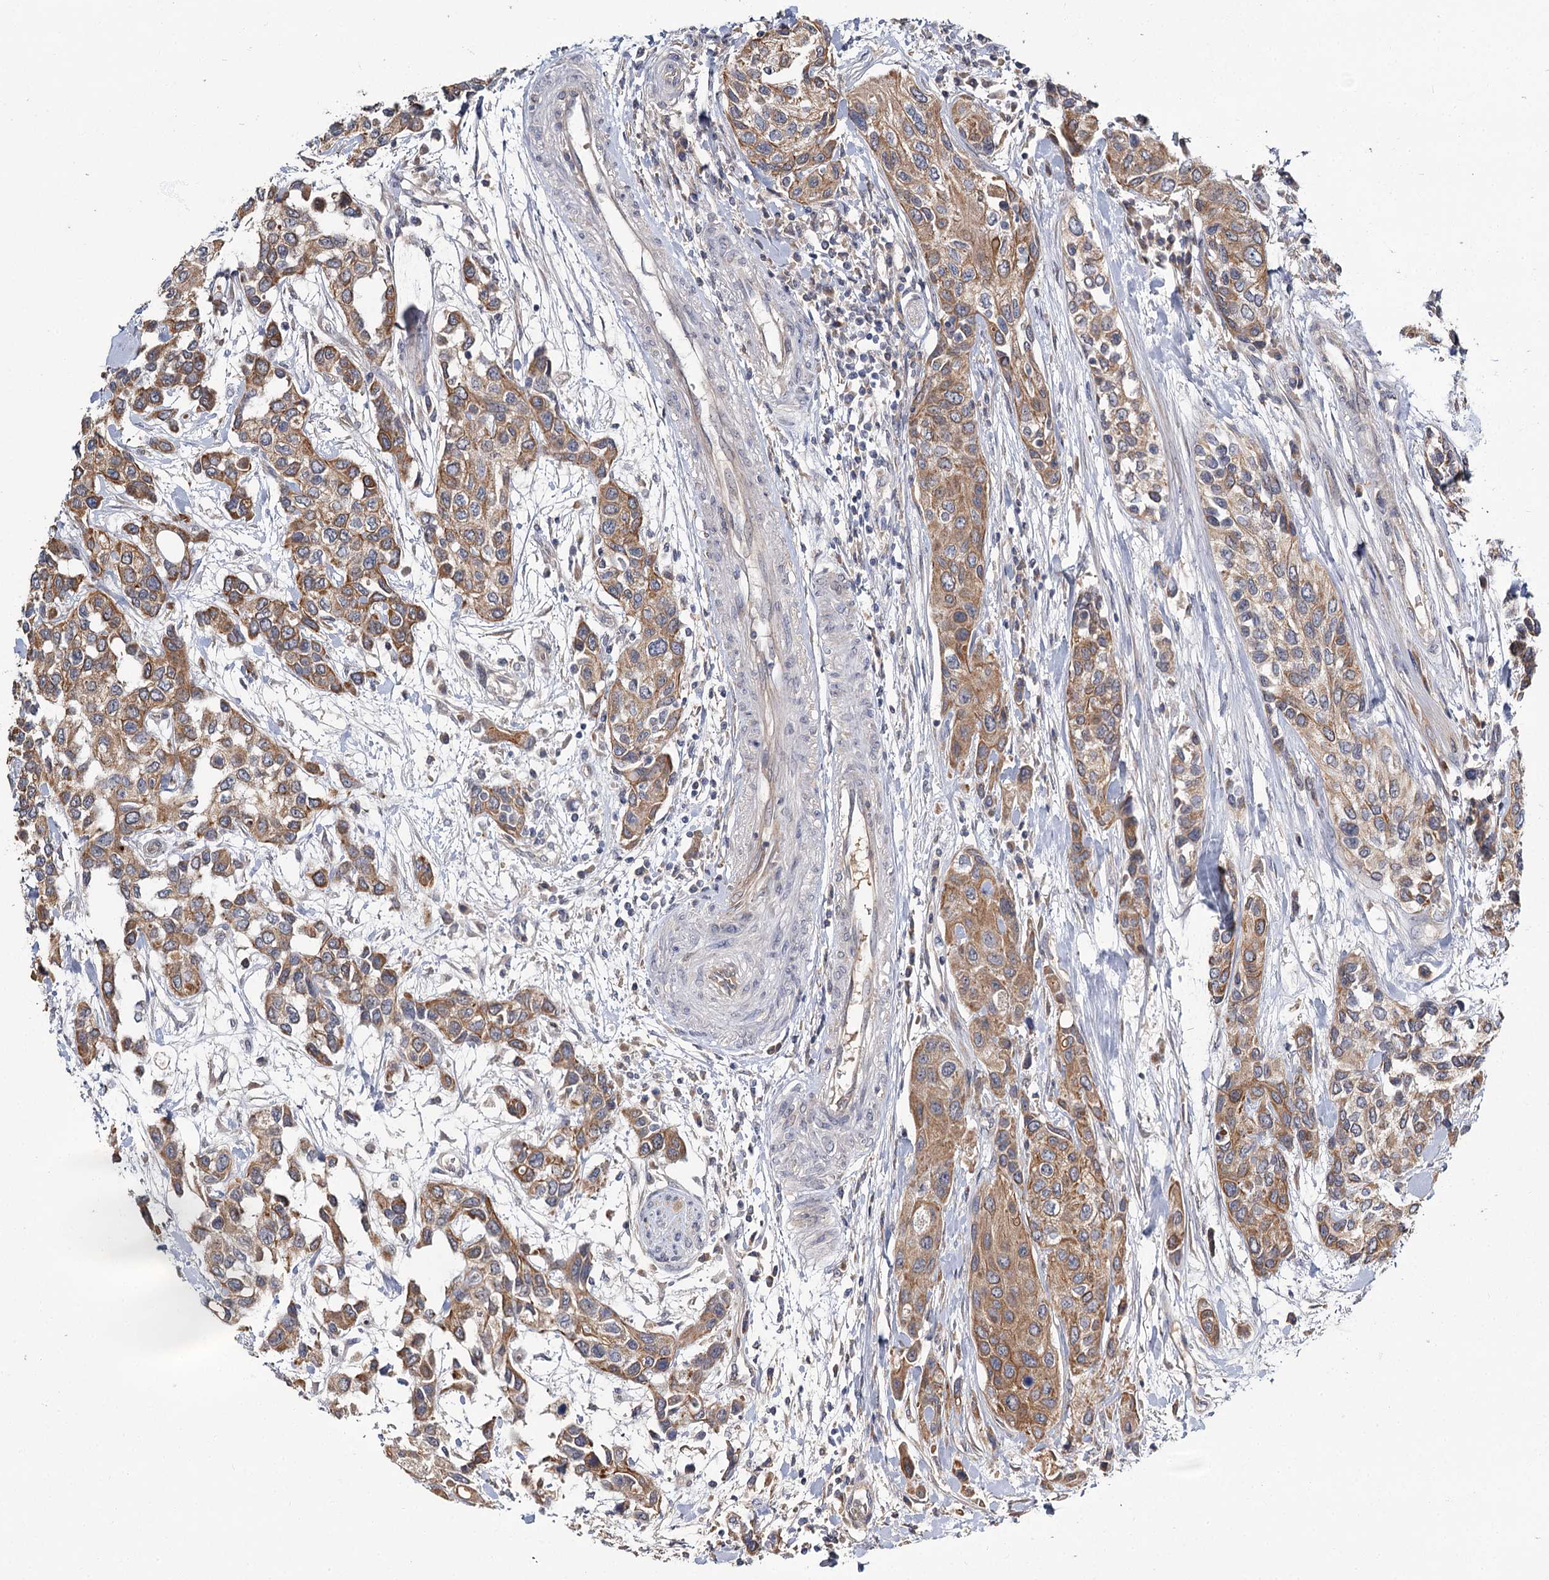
{"staining": {"intensity": "moderate", "quantity": ">75%", "location": "cytoplasmic/membranous"}, "tissue": "urothelial cancer", "cell_type": "Tumor cells", "image_type": "cancer", "snomed": [{"axis": "morphology", "description": "Normal tissue, NOS"}, {"axis": "morphology", "description": "Urothelial carcinoma, High grade"}, {"axis": "topography", "description": "Vascular tissue"}, {"axis": "topography", "description": "Urinary bladder"}], "caption": "Urothelial cancer was stained to show a protein in brown. There is medium levels of moderate cytoplasmic/membranous positivity in approximately >75% of tumor cells. (IHC, brightfield microscopy, high magnification).", "gene": "MFN1", "patient": {"sex": "female", "age": 56}}